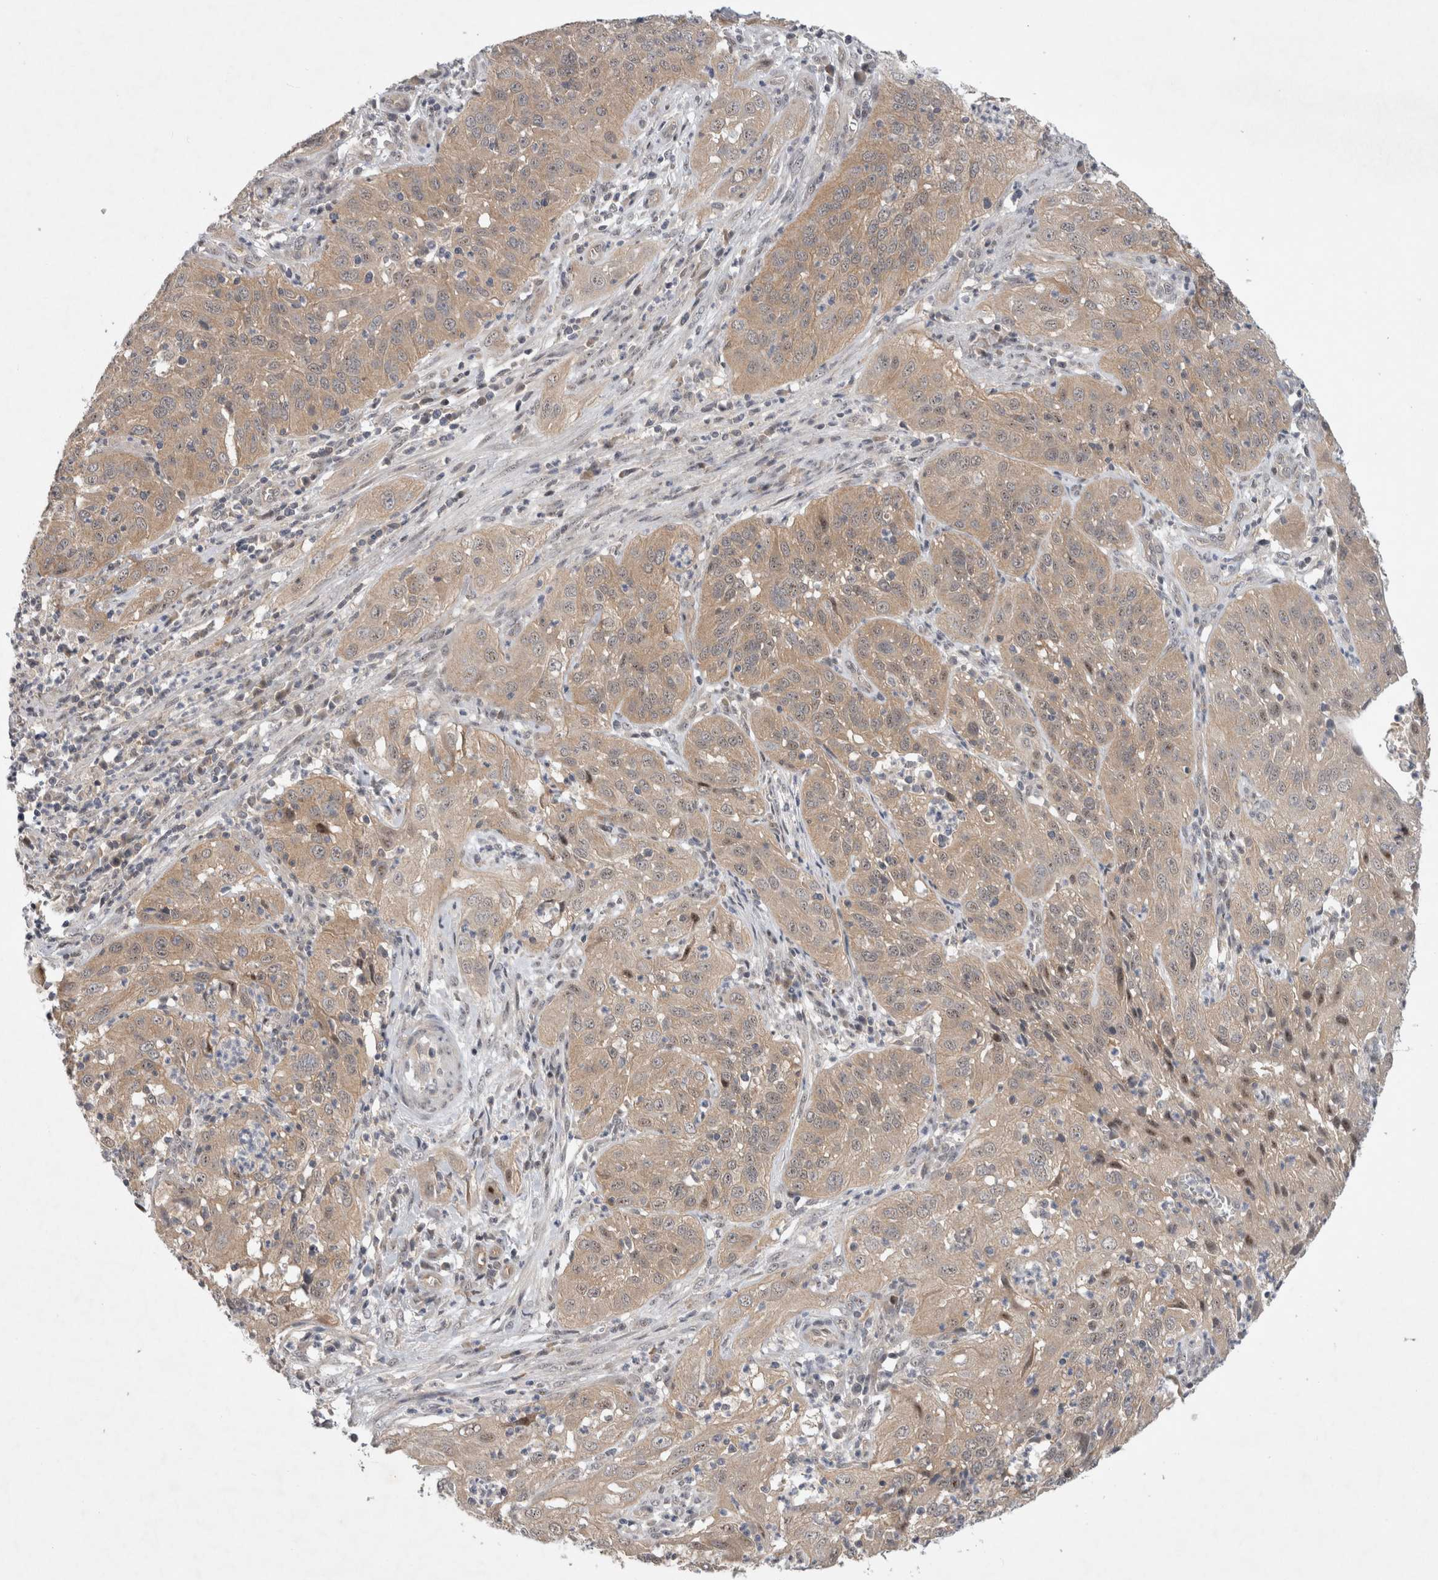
{"staining": {"intensity": "weak", "quantity": ">75%", "location": "cytoplasmic/membranous"}, "tissue": "cervical cancer", "cell_type": "Tumor cells", "image_type": "cancer", "snomed": [{"axis": "morphology", "description": "Squamous cell carcinoma, NOS"}, {"axis": "topography", "description": "Cervix"}], "caption": "Protein analysis of cervical cancer tissue displays weak cytoplasmic/membranous positivity in about >75% of tumor cells.", "gene": "CERS3", "patient": {"sex": "female", "age": 32}}